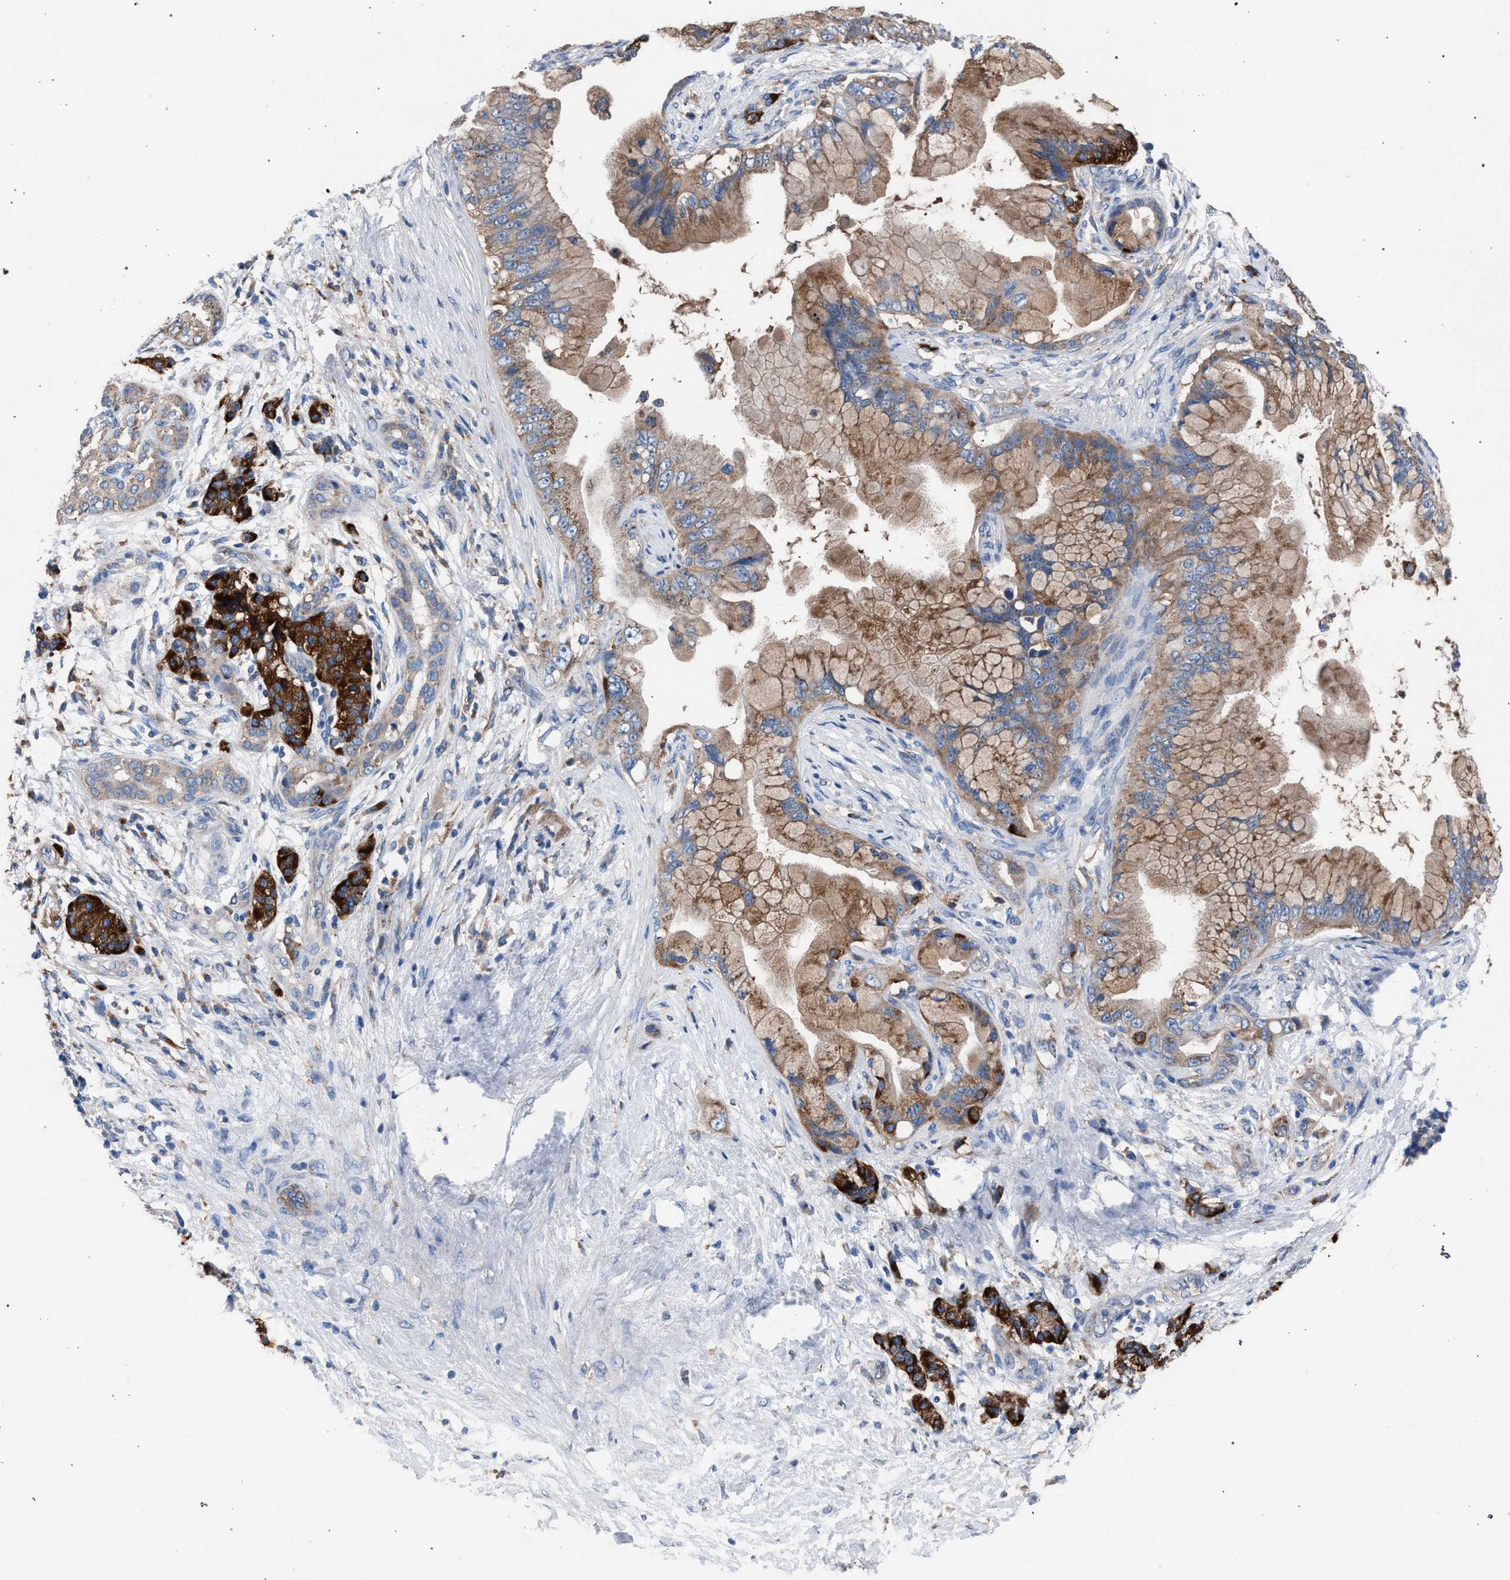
{"staining": {"intensity": "moderate", "quantity": ">75%", "location": "cytoplasmic/membranous"}, "tissue": "pancreatic cancer", "cell_type": "Tumor cells", "image_type": "cancer", "snomed": [{"axis": "morphology", "description": "Adenocarcinoma, NOS"}, {"axis": "topography", "description": "Pancreas"}], "caption": "Pancreatic adenocarcinoma tissue exhibits moderate cytoplasmic/membranous staining in about >75% of tumor cells", "gene": "ATP6V0A1", "patient": {"sex": "male", "age": 59}}